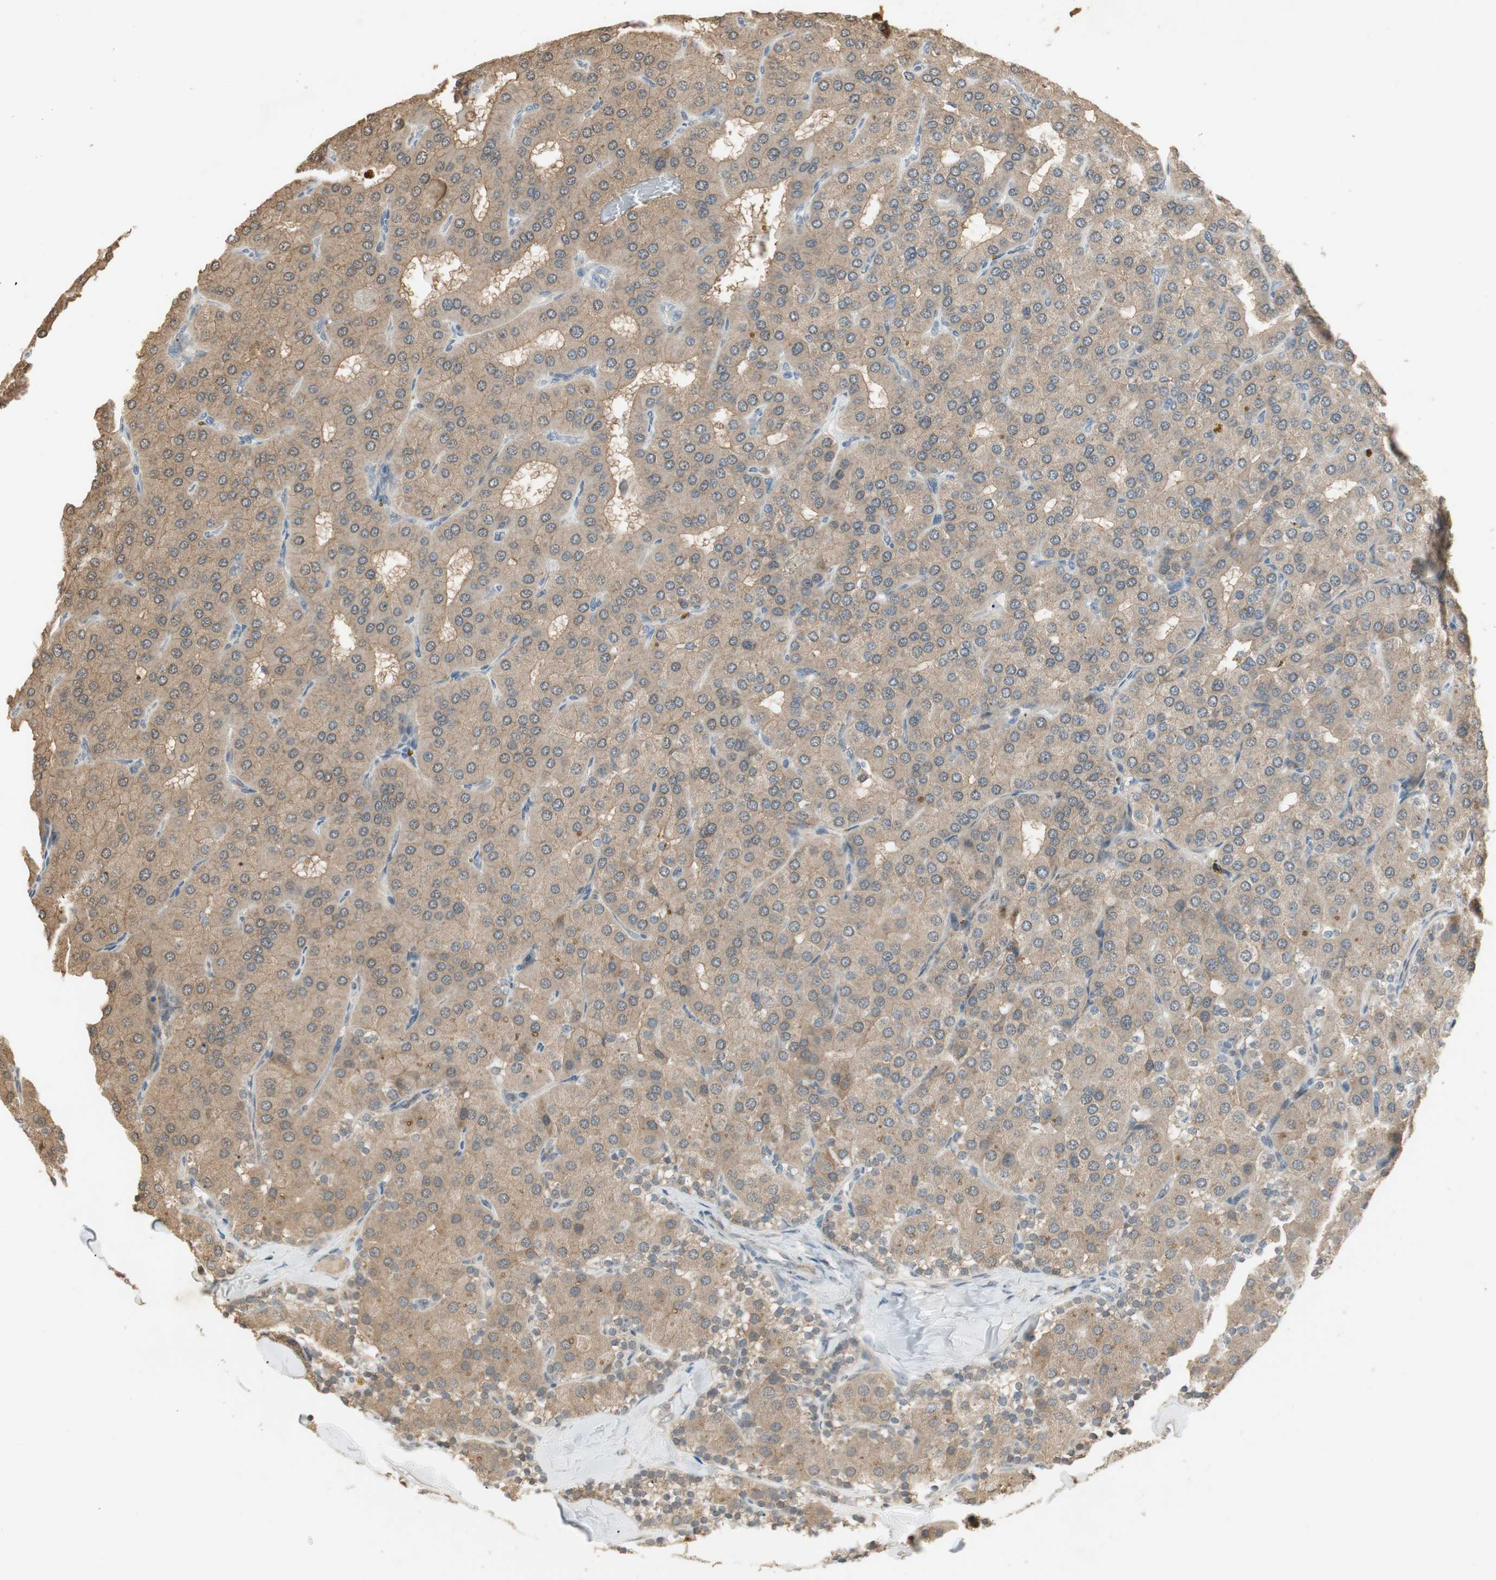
{"staining": {"intensity": "moderate", "quantity": ">75%", "location": "cytoplasmic/membranous"}, "tissue": "parathyroid gland", "cell_type": "Glandular cells", "image_type": "normal", "snomed": [{"axis": "morphology", "description": "Normal tissue, NOS"}, {"axis": "morphology", "description": "Adenoma, NOS"}, {"axis": "topography", "description": "Parathyroid gland"}], "caption": "IHC (DAB (3,3'-diaminobenzidine)) staining of unremarkable human parathyroid gland displays moderate cytoplasmic/membranous protein positivity in about >75% of glandular cells.", "gene": "USP2", "patient": {"sex": "female", "age": 86}}